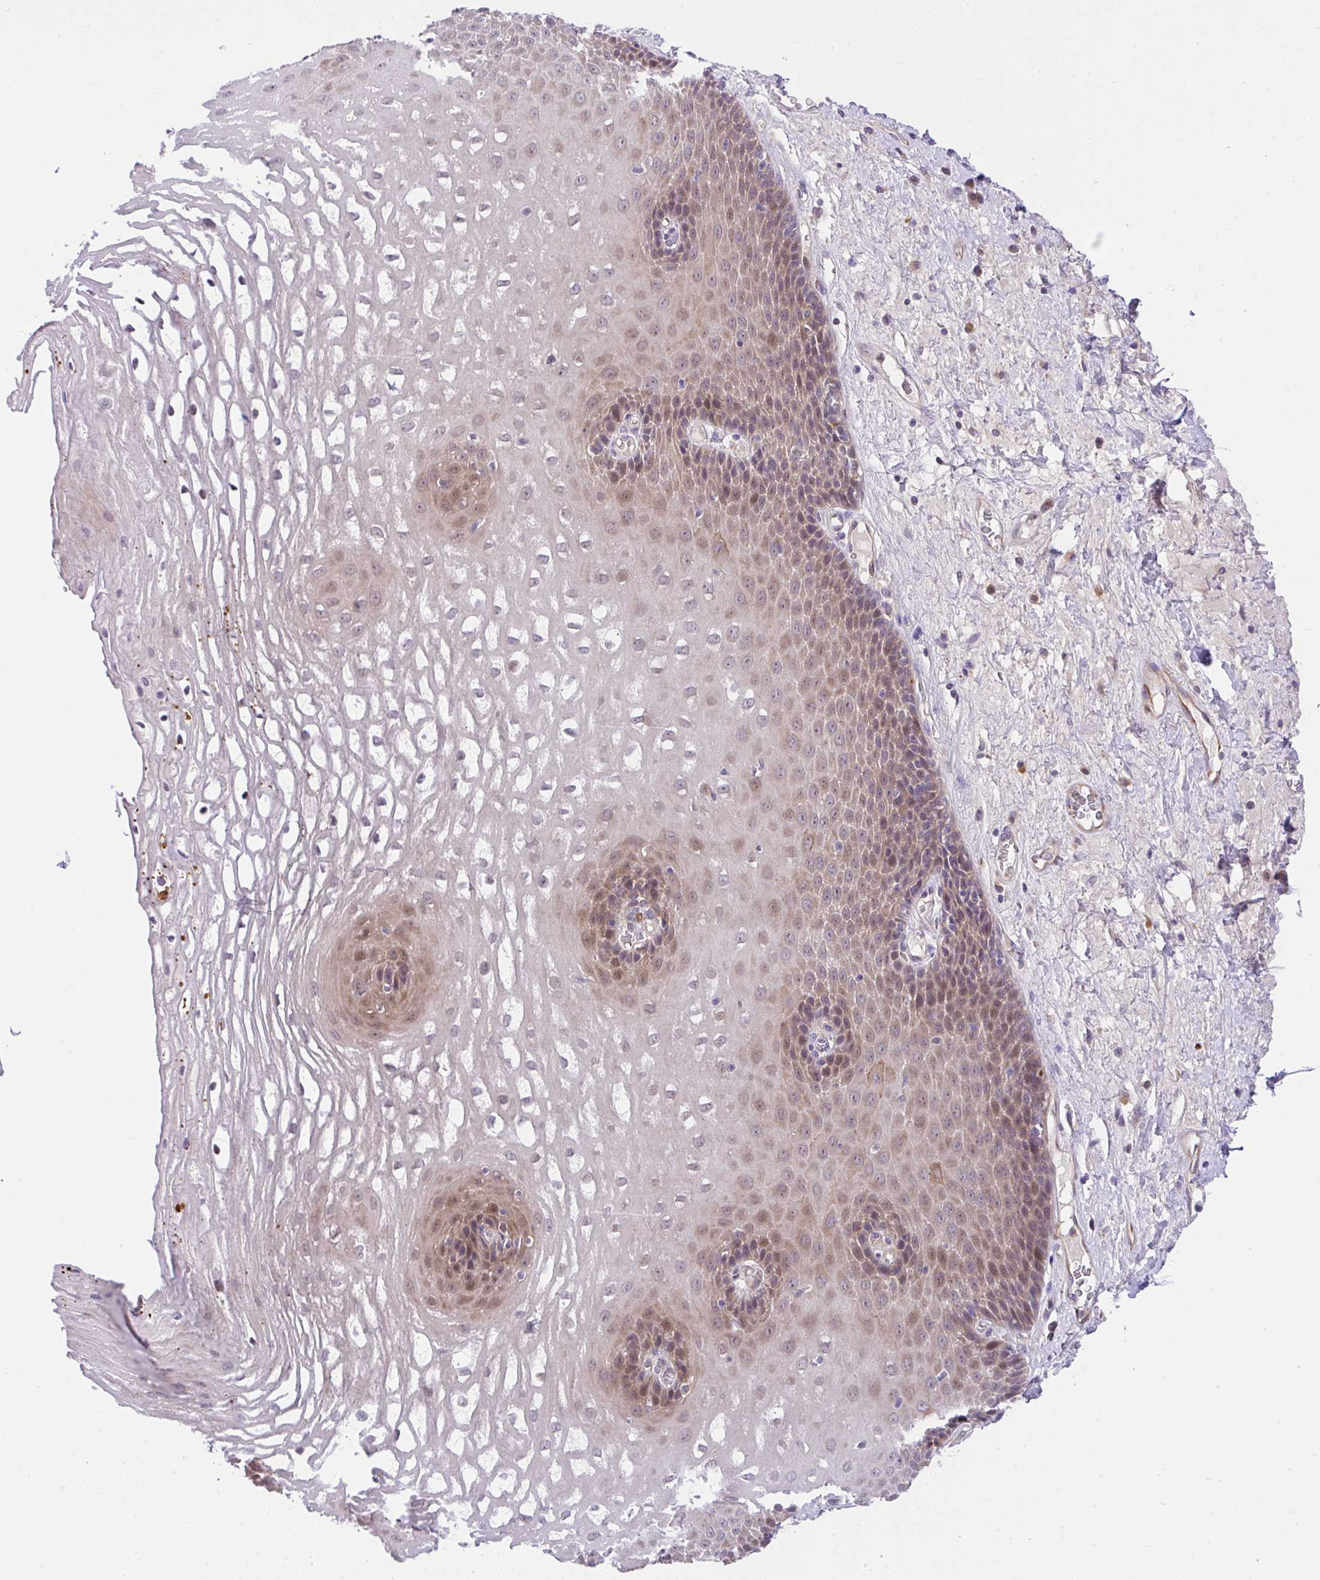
{"staining": {"intensity": "moderate", "quantity": "25%-75%", "location": "nuclear"}, "tissue": "esophagus", "cell_type": "Squamous epithelial cells", "image_type": "normal", "snomed": [{"axis": "morphology", "description": "Normal tissue, NOS"}, {"axis": "topography", "description": "Esophagus"}], "caption": "About 25%-75% of squamous epithelial cells in unremarkable esophagus demonstrate moderate nuclear protein positivity as visualized by brown immunohistochemical staining.", "gene": "CHIA", "patient": {"sex": "male", "age": 62}}